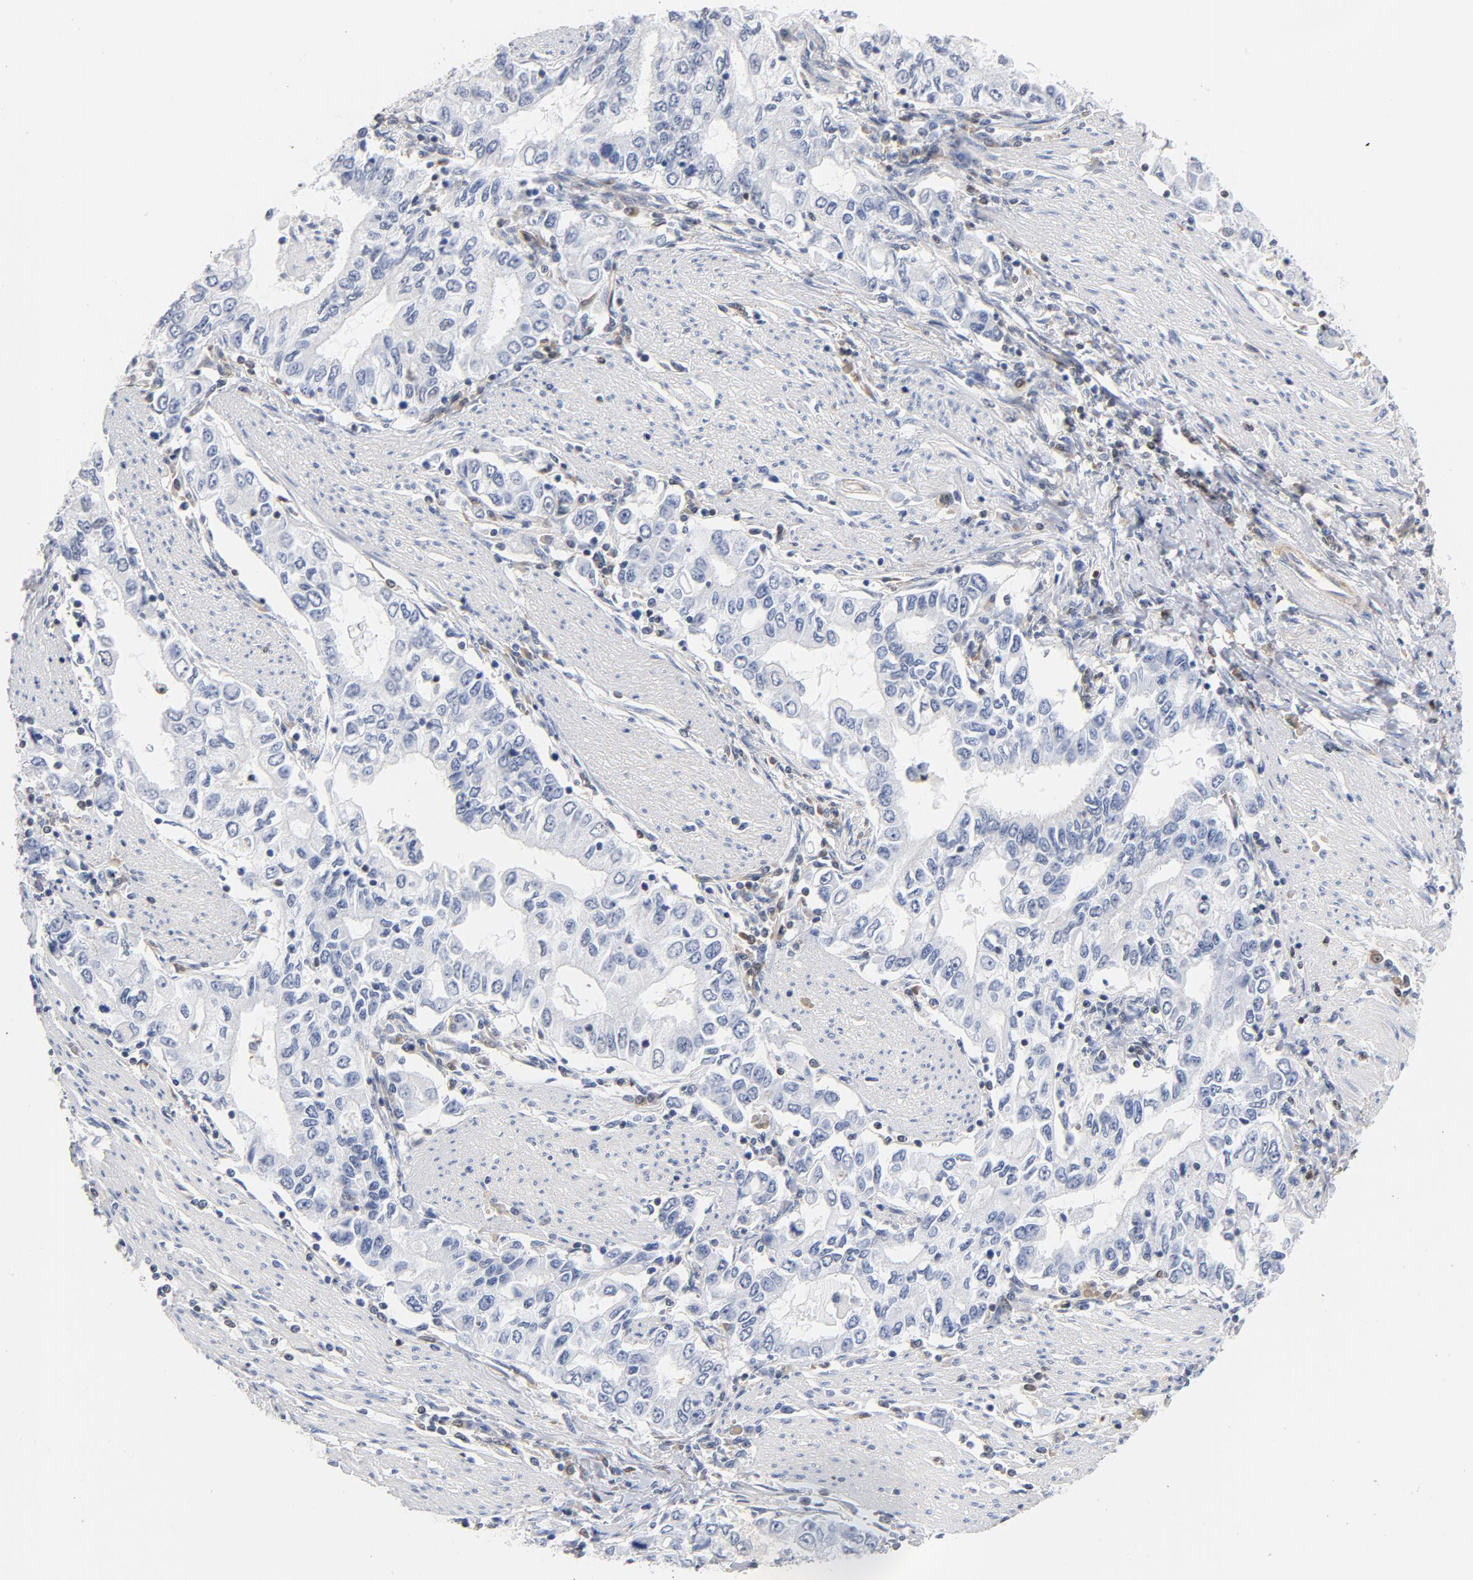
{"staining": {"intensity": "negative", "quantity": "none", "location": "none"}, "tissue": "stomach cancer", "cell_type": "Tumor cells", "image_type": "cancer", "snomed": [{"axis": "morphology", "description": "Adenocarcinoma, NOS"}, {"axis": "topography", "description": "Stomach, lower"}], "caption": "Immunohistochemical staining of stomach adenocarcinoma shows no significant staining in tumor cells.", "gene": "CDKN1B", "patient": {"sex": "female", "age": 72}}